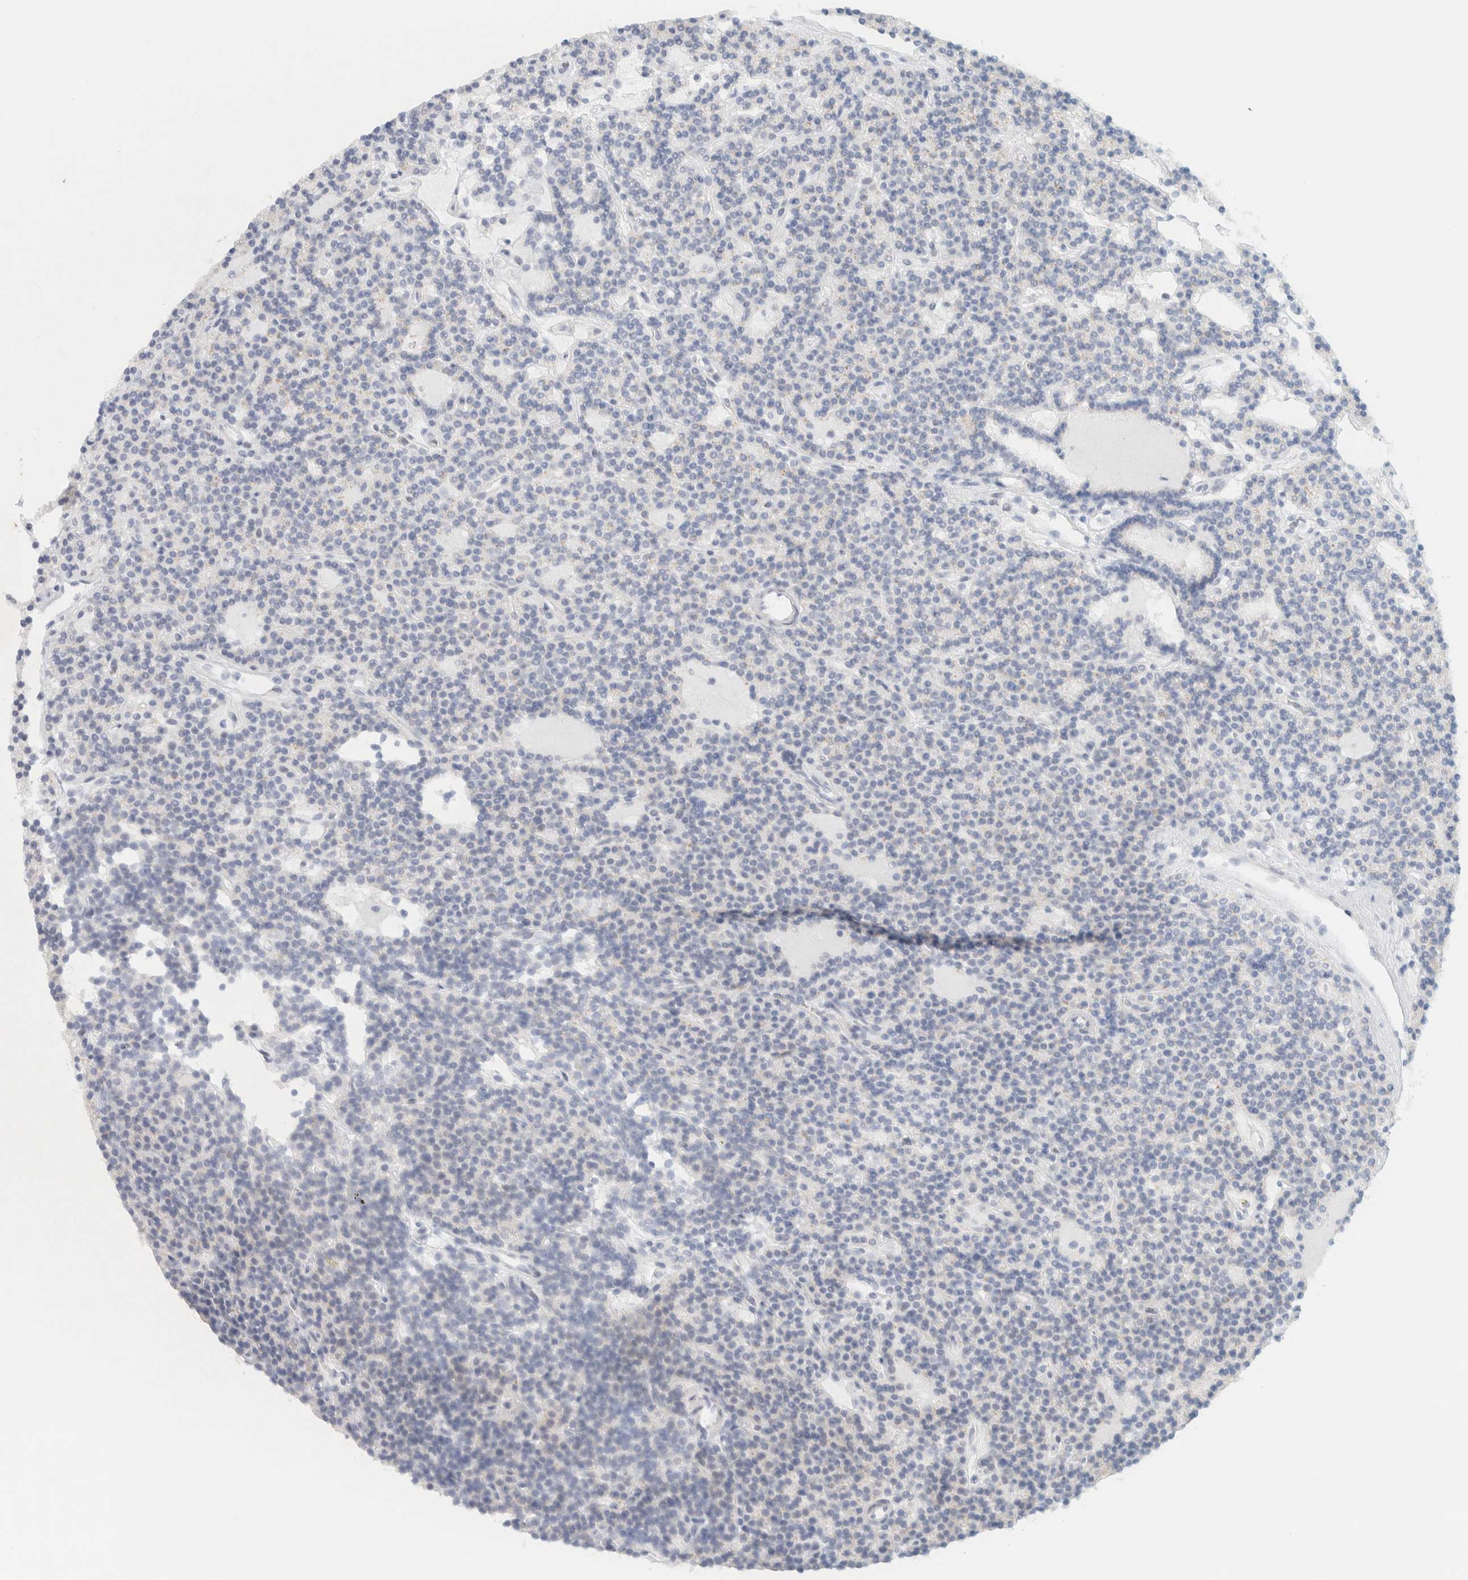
{"staining": {"intensity": "negative", "quantity": "none", "location": "none"}, "tissue": "parathyroid gland", "cell_type": "Glandular cells", "image_type": "normal", "snomed": [{"axis": "morphology", "description": "Normal tissue, NOS"}, {"axis": "topography", "description": "Parathyroid gland"}], "caption": "IHC micrograph of benign parathyroid gland stained for a protein (brown), which reveals no staining in glandular cells. (DAB (3,3'-diaminobenzidine) immunohistochemistry with hematoxylin counter stain).", "gene": "SPNS3", "patient": {"sex": "male", "age": 75}}